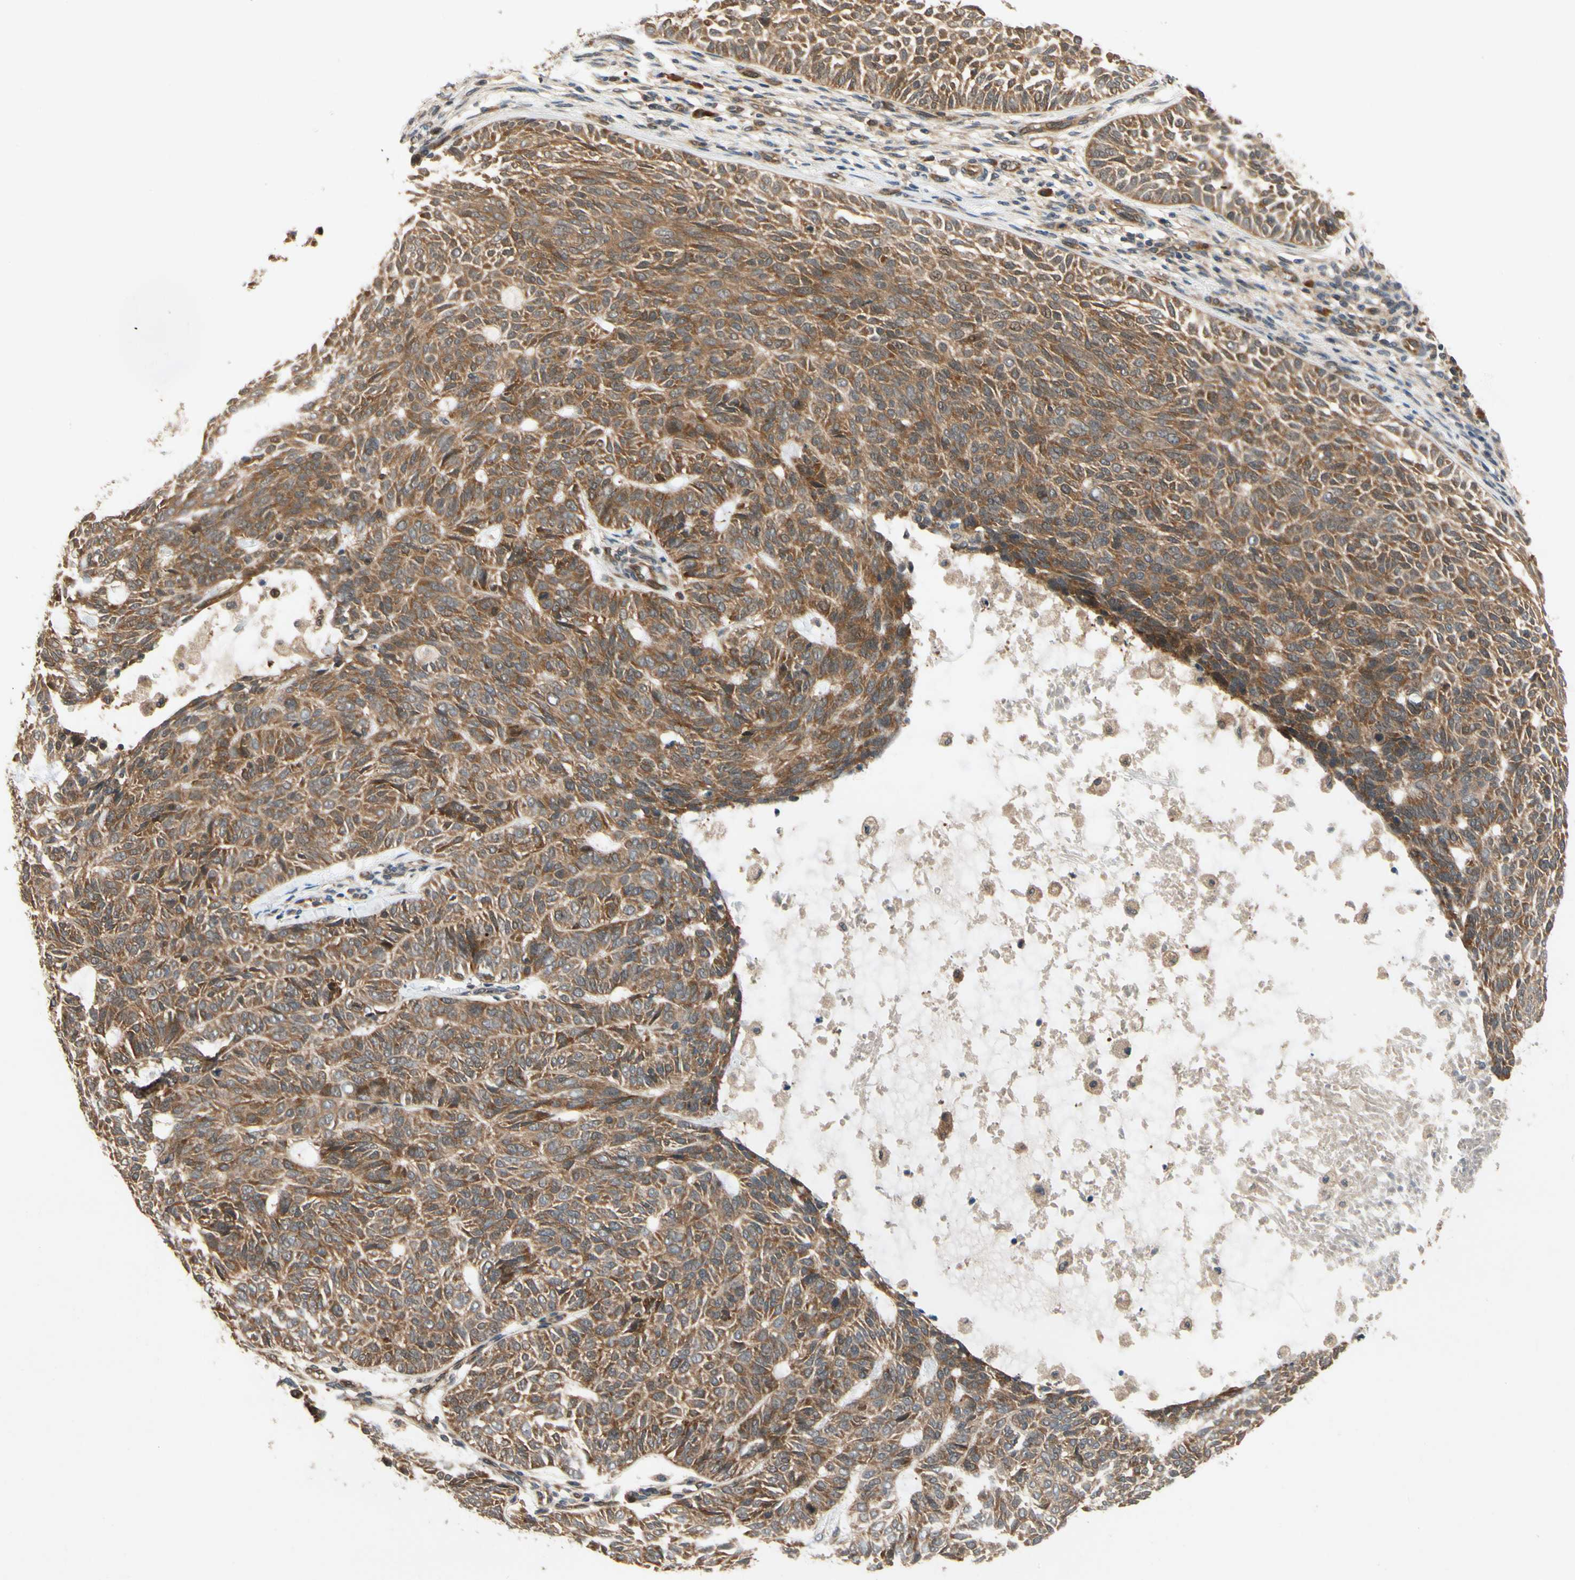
{"staining": {"intensity": "strong", "quantity": ">75%", "location": "cytoplasmic/membranous"}, "tissue": "skin cancer", "cell_type": "Tumor cells", "image_type": "cancer", "snomed": [{"axis": "morphology", "description": "Basal cell carcinoma"}, {"axis": "topography", "description": "Skin"}], "caption": "Immunohistochemistry (IHC) image of skin cancer (basal cell carcinoma) stained for a protein (brown), which exhibits high levels of strong cytoplasmic/membranous staining in about >75% of tumor cells.", "gene": "TDRP", "patient": {"sex": "male", "age": 87}}